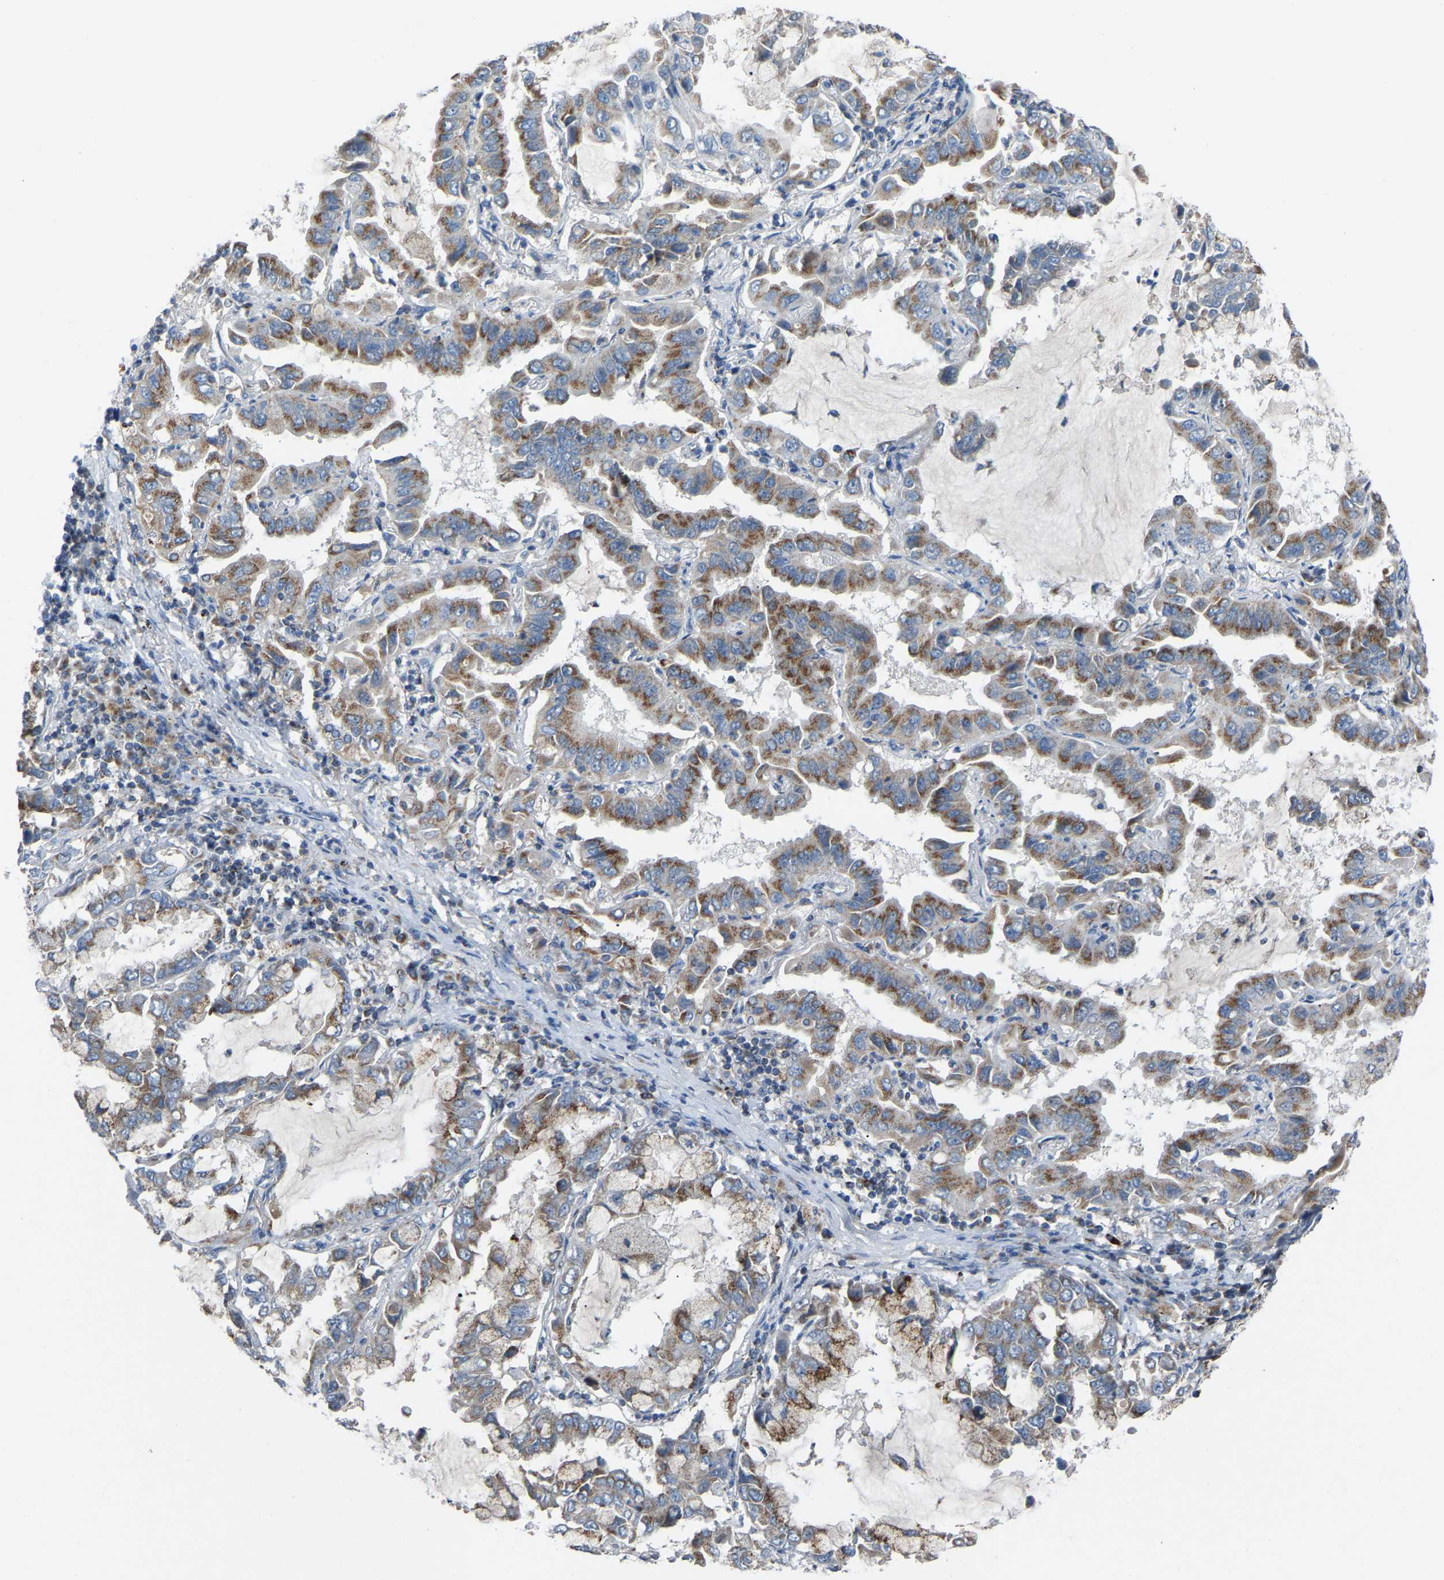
{"staining": {"intensity": "moderate", "quantity": ">75%", "location": "cytoplasmic/membranous"}, "tissue": "lung cancer", "cell_type": "Tumor cells", "image_type": "cancer", "snomed": [{"axis": "morphology", "description": "Adenocarcinoma, NOS"}, {"axis": "topography", "description": "Lung"}], "caption": "High-magnification brightfield microscopy of lung cancer stained with DAB (brown) and counterstained with hematoxylin (blue). tumor cells exhibit moderate cytoplasmic/membranous staining is identified in about>75% of cells.", "gene": "CANT1", "patient": {"sex": "male", "age": 64}}